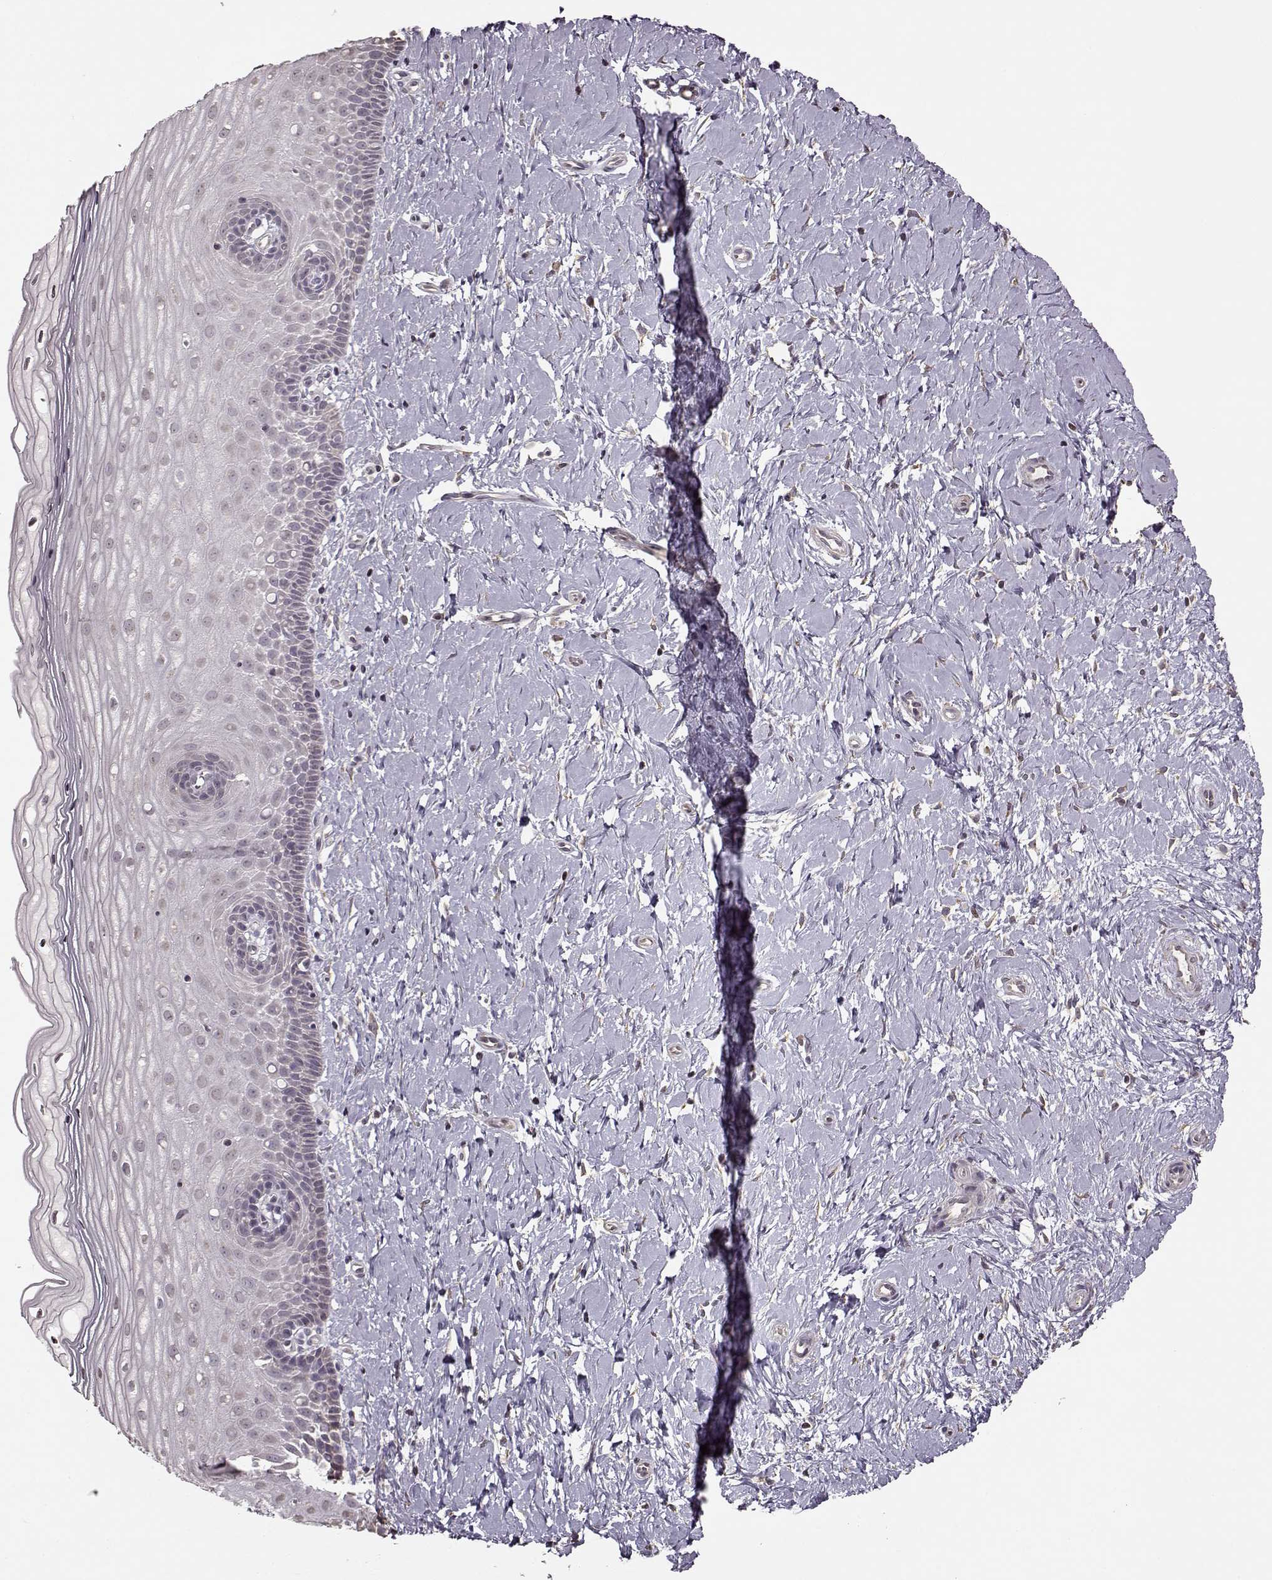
{"staining": {"intensity": "negative", "quantity": "none", "location": "none"}, "tissue": "cervix", "cell_type": "Glandular cells", "image_type": "normal", "snomed": [{"axis": "morphology", "description": "Normal tissue, NOS"}, {"axis": "topography", "description": "Cervix"}], "caption": "IHC of benign cervix reveals no expression in glandular cells.", "gene": "FSHB", "patient": {"sex": "female", "age": 37}}